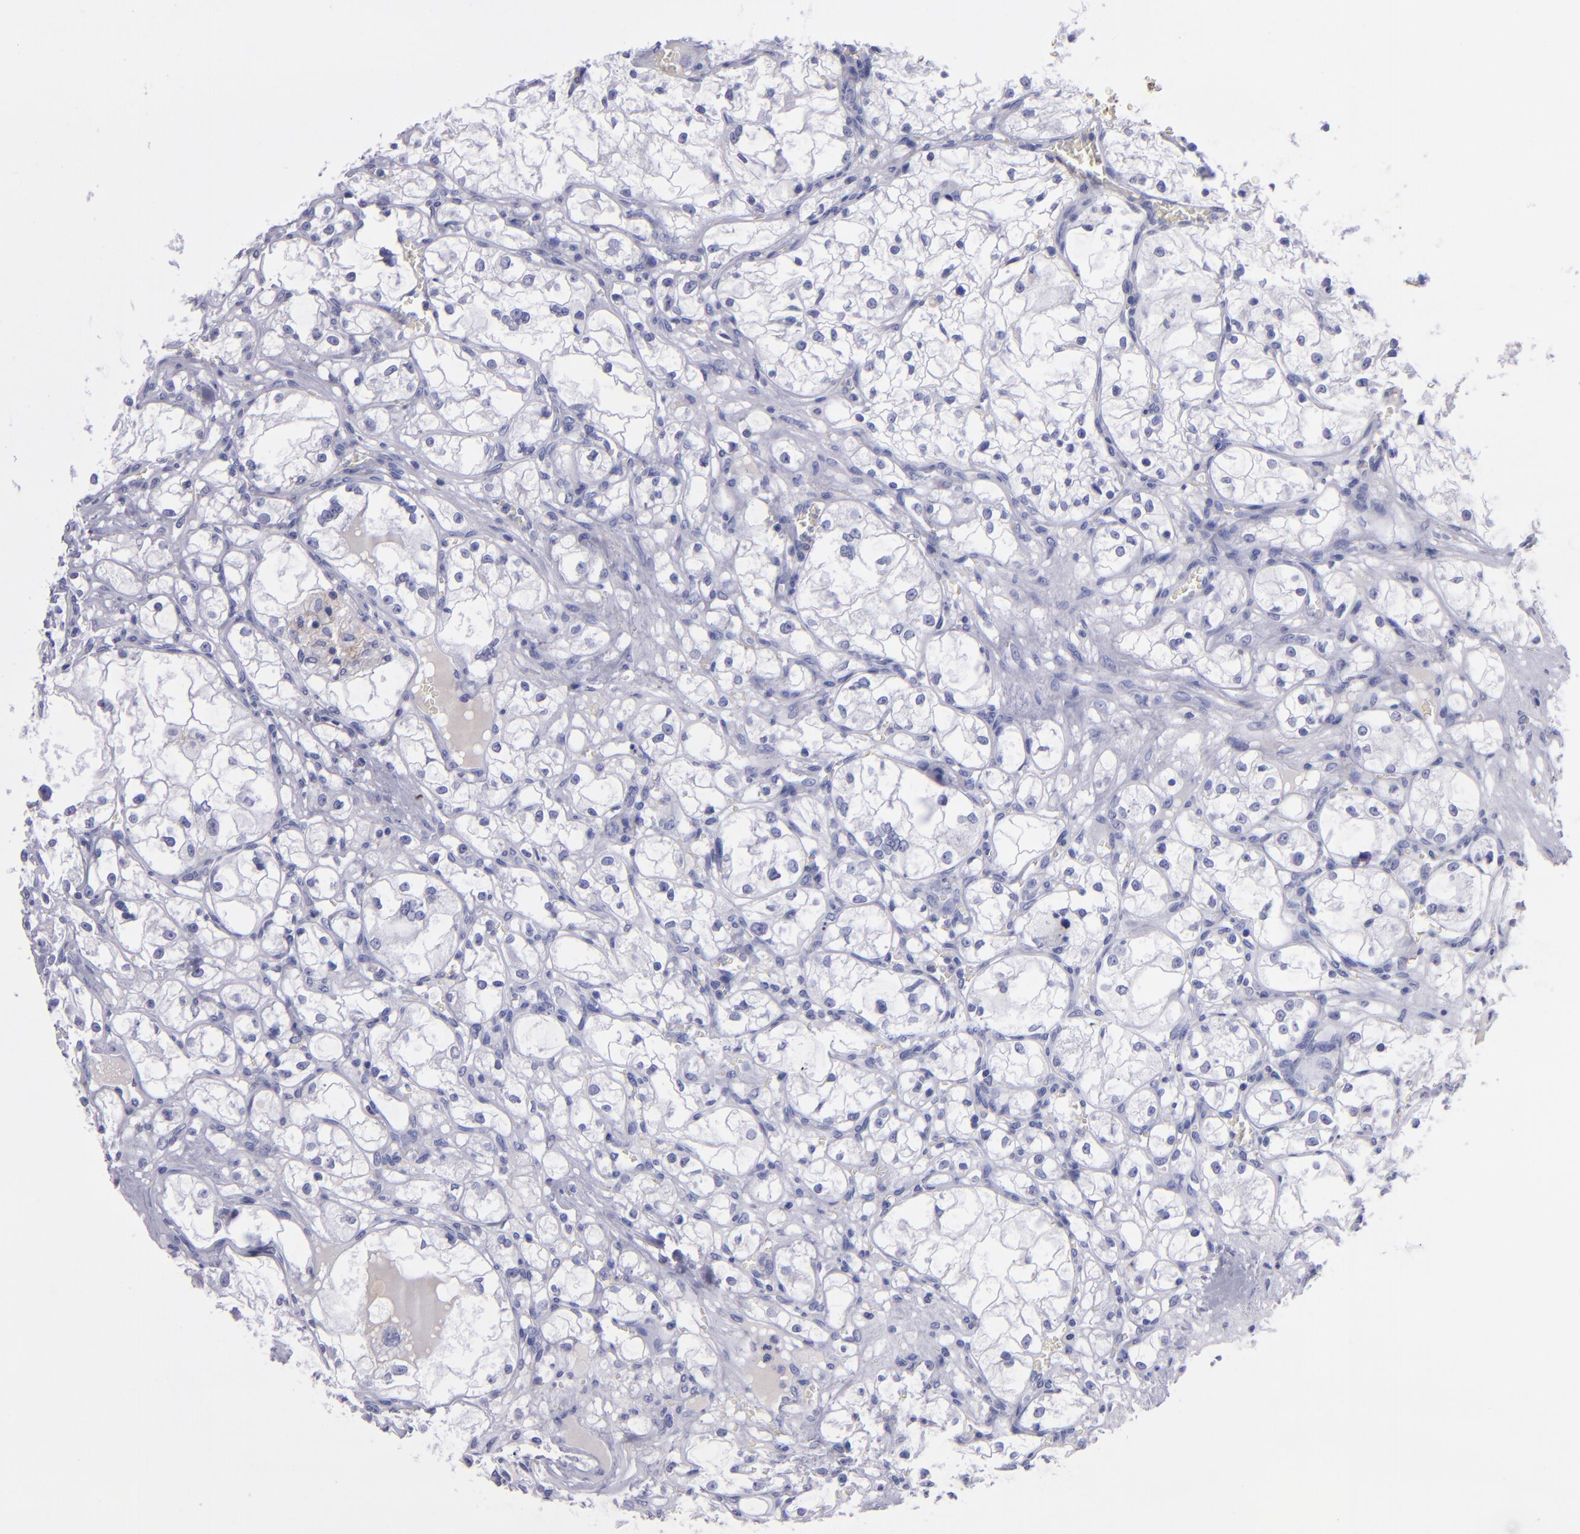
{"staining": {"intensity": "weak", "quantity": "<25%", "location": "cytoplasmic/membranous"}, "tissue": "renal cancer", "cell_type": "Tumor cells", "image_type": "cancer", "snomed": [{"axis": "morphology", "description": "Adenocarcinoma, NOS"}, {"axis": "topography", "description": "Kidney"}], "caption": "IHC photomicrograph of neoplastic tissue: human renal adenocarcinoma stained with DAB (3,3'-diaminobenzidine) shows no significant protein positivity in tumor cells. (DAB (3,3'-diaminobenzidine) immunohistochemistry, high magnification).", "gene": "CD37", "patient": {"sex": "male", "age": 61}}